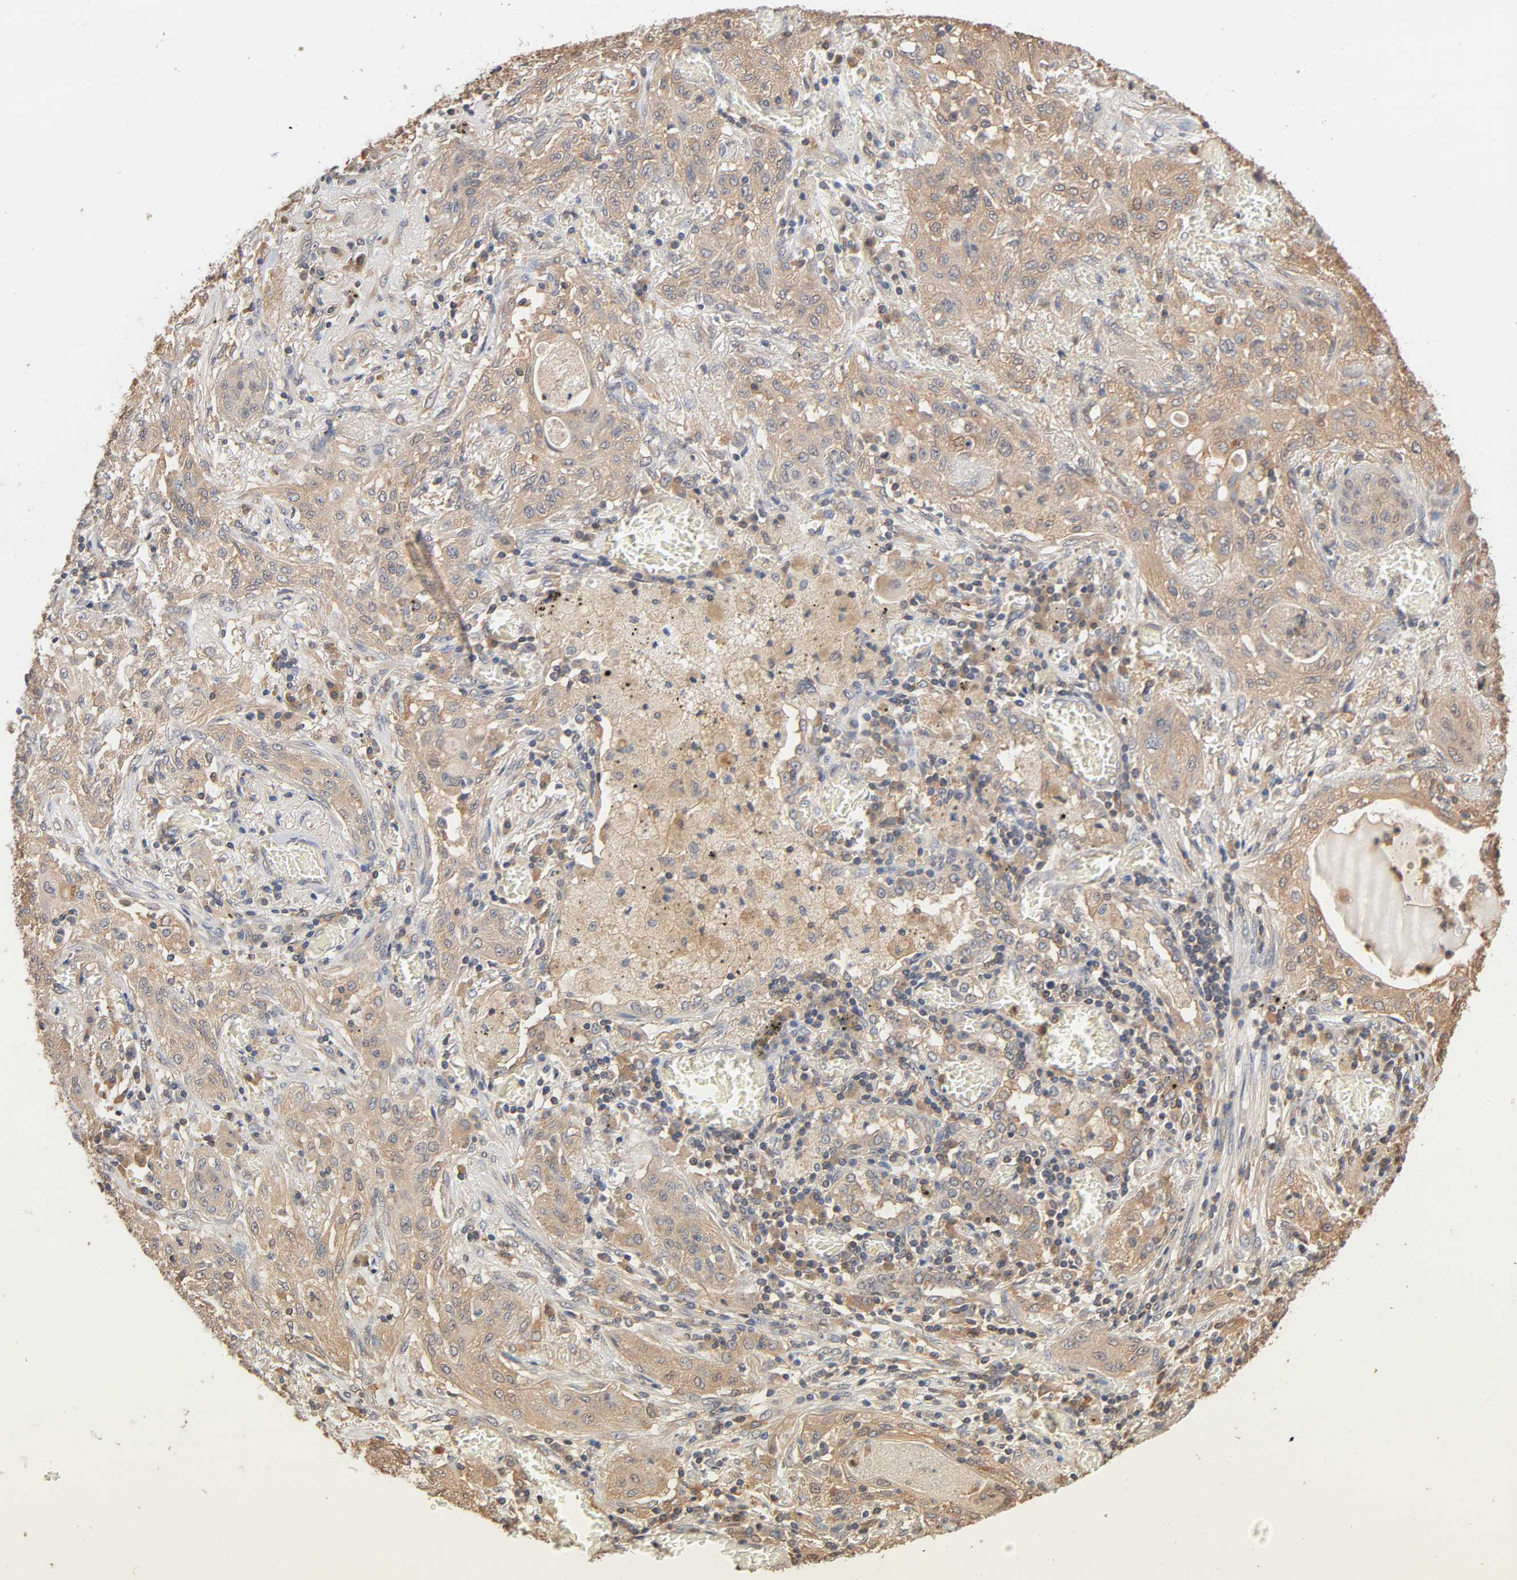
{"staining": {"intensity": "weak", "quantity": ">75%", "location": "cytoplasmic/membranous"}, "tissue": "lung cancer", "cell_type": "Tumor cells", "image_type": "cancer", "snomed": [{"axis": "morphology", "description": "Squamous cell carcinoma, NOS"}, {"axis": "topography", "description": "Lung"}], "caption": "Immunohistochemistry (IHC) image of lung squamous cell carcinoma stained for a protein (brown), which demonstrates low levels of weak cytoplasmic/membranous staining in approximately >75% of tumor cells.", "gene": "ALDOA", "patient": {"sex": "female", "age": 47}}